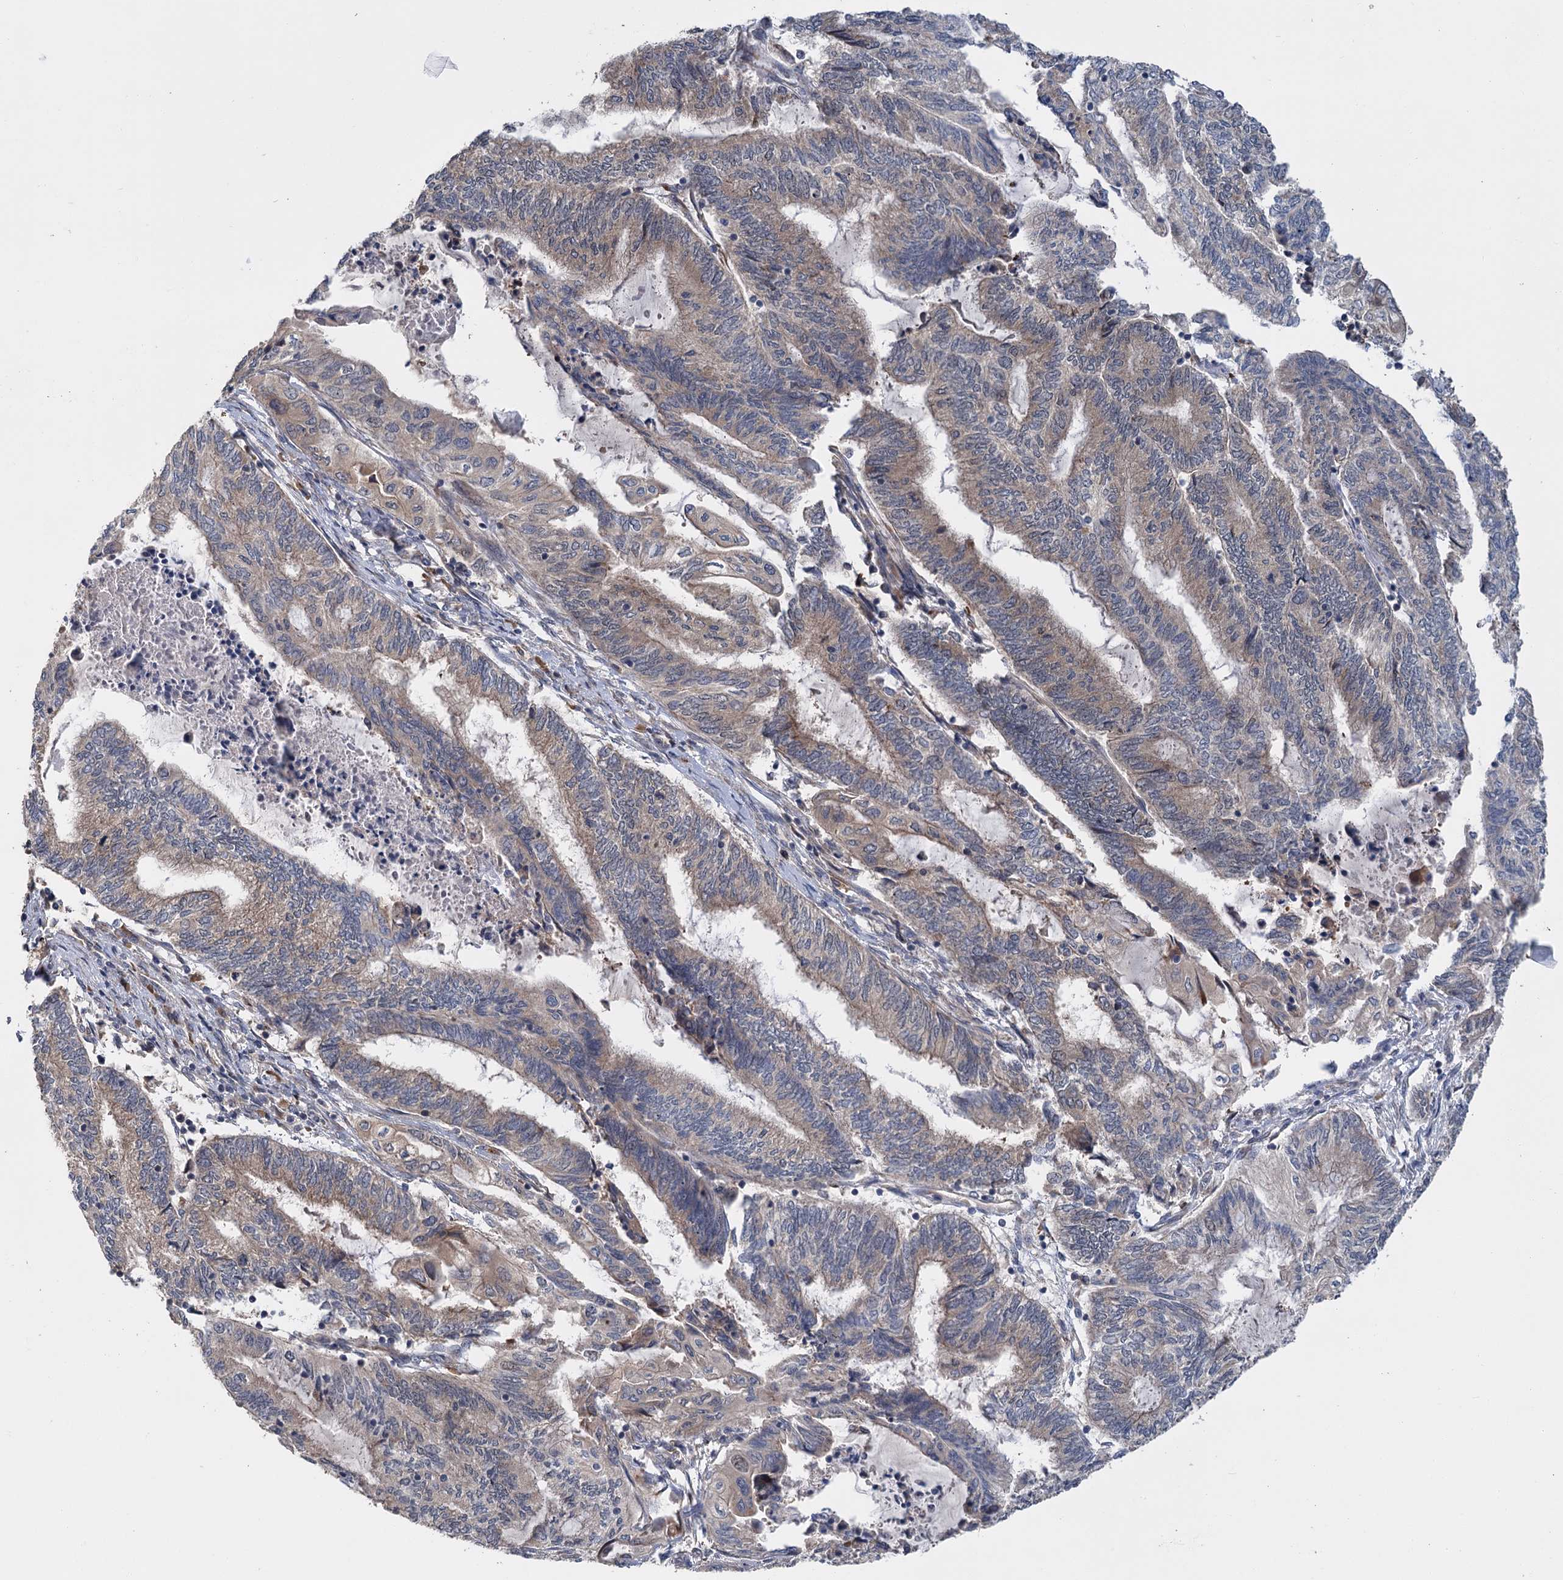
{"staining": {"intensity": "weak", "quantity": "25%-75%", "location": "cytoplasmic/membranous"}, "tissue": "endometrial cancer", "cell_type": "Tumor cells", "image_type": "cancer", "snomed": [{"axis": "morphology", "description": "Adenocarcinoma, NOS"}, {"axis": "topography", "description": "Uterus"}, {"axis": "topography", "description": "Endometrium"}], "caption": "Protein expression by immunohistochemistry reveals weak cytoplasmic/membranous expression in approximately 25%-75% of tumor cells in endometrial cancer (adenocarcinoma). The protein of interest is shown in brown color, while the nuclei are stained blue.", "gene": "KANSL2", "patient": {"sex": "female", "age": 70}}